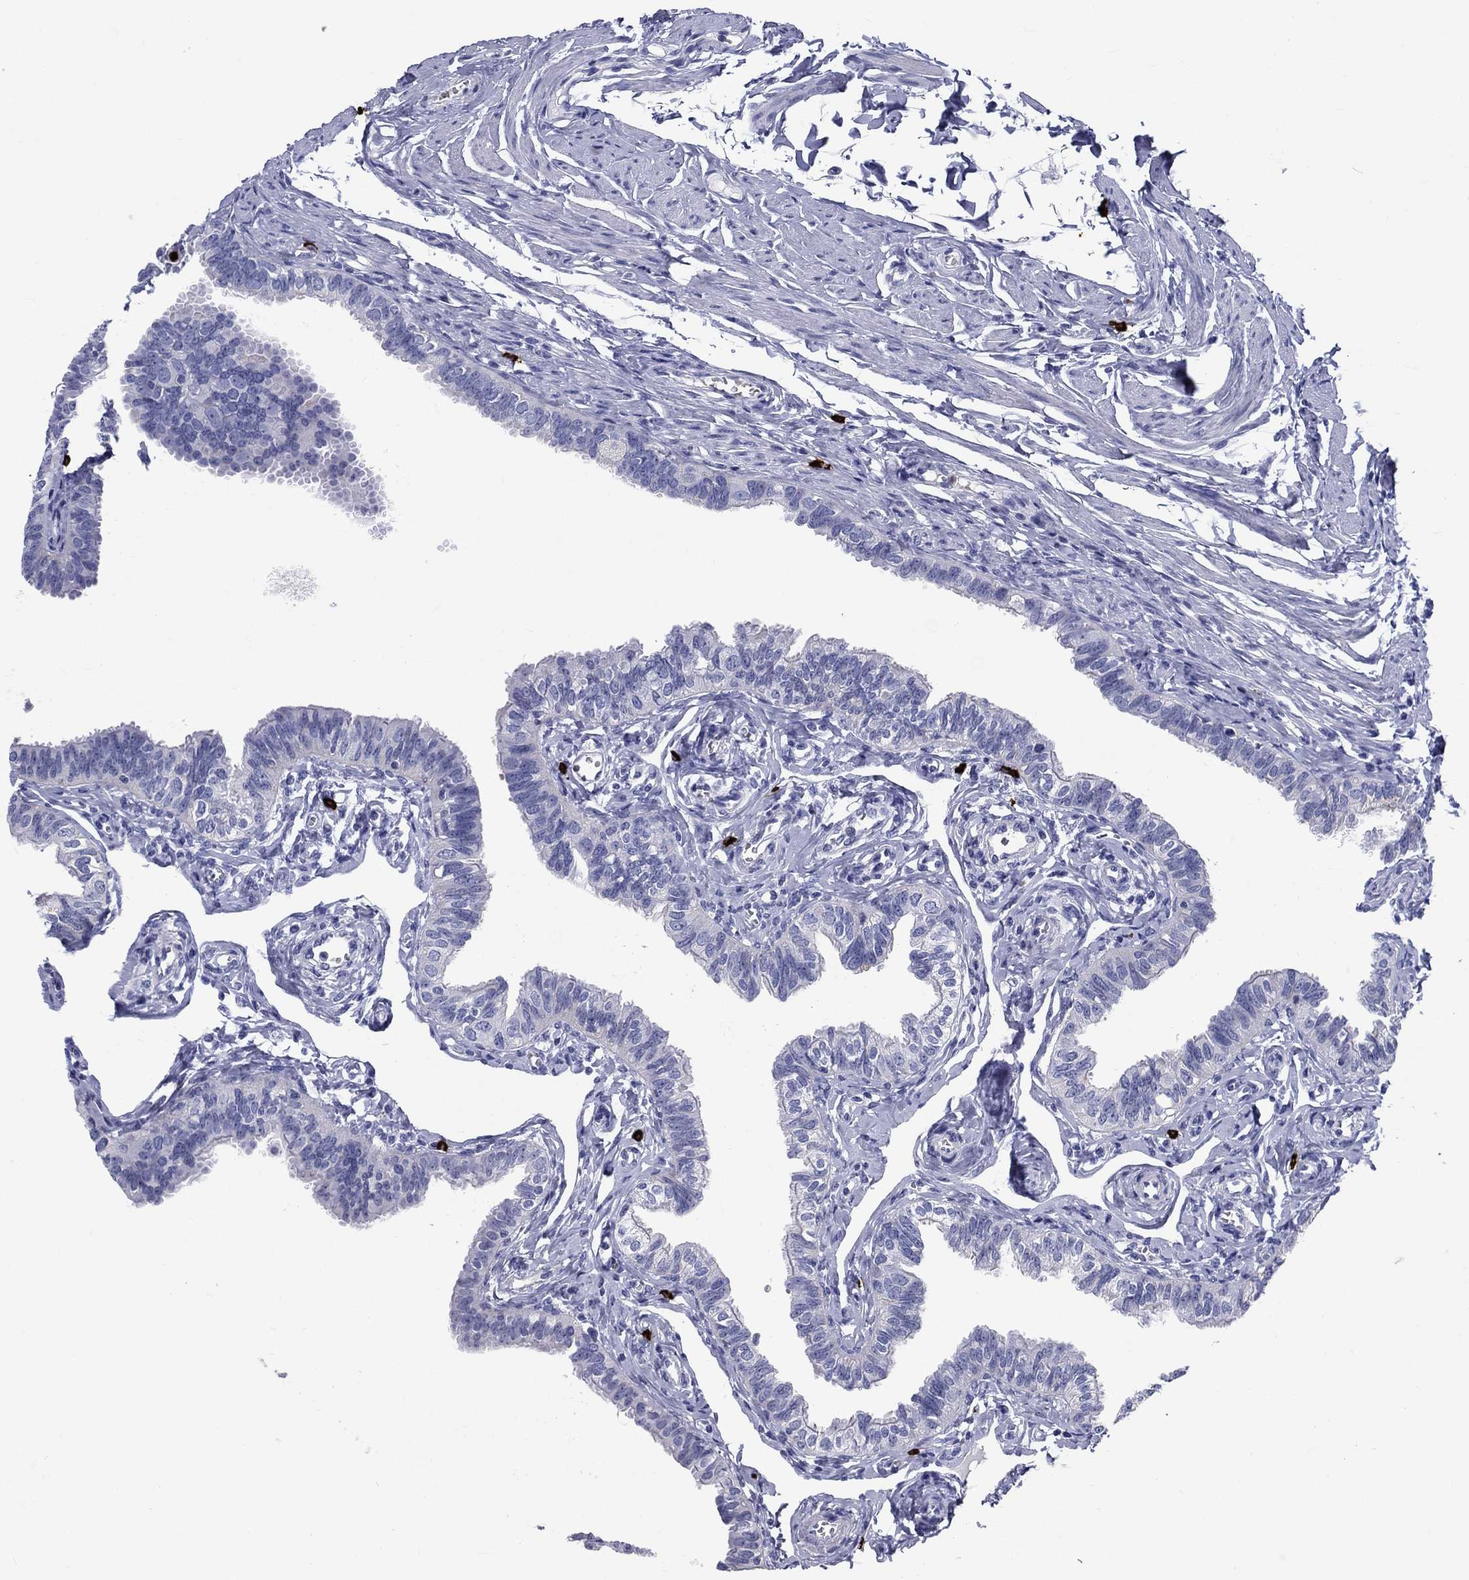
{"staining": {"intensity": "negative", "quantity": "none", "location": "none"}, "tissue": "fallopian tube", "cell_type": "Glandular cells", "image_type": "normal", "snomed": [{"axis": "morphology", "description": "Normal tissue, NOS"}, {"axis": "topography", "description": "Fallopian tube"}], "caption": "Immunohistochemistry (IHC) micrograph of normal fallopian tube: human fallopian tube stained with DAB (3,3'-diaminobenzidine) displays no significant protein positivity in glandular cells.", "gene": "CD40LG", "patient": {"sex": "female", "age": 54}}